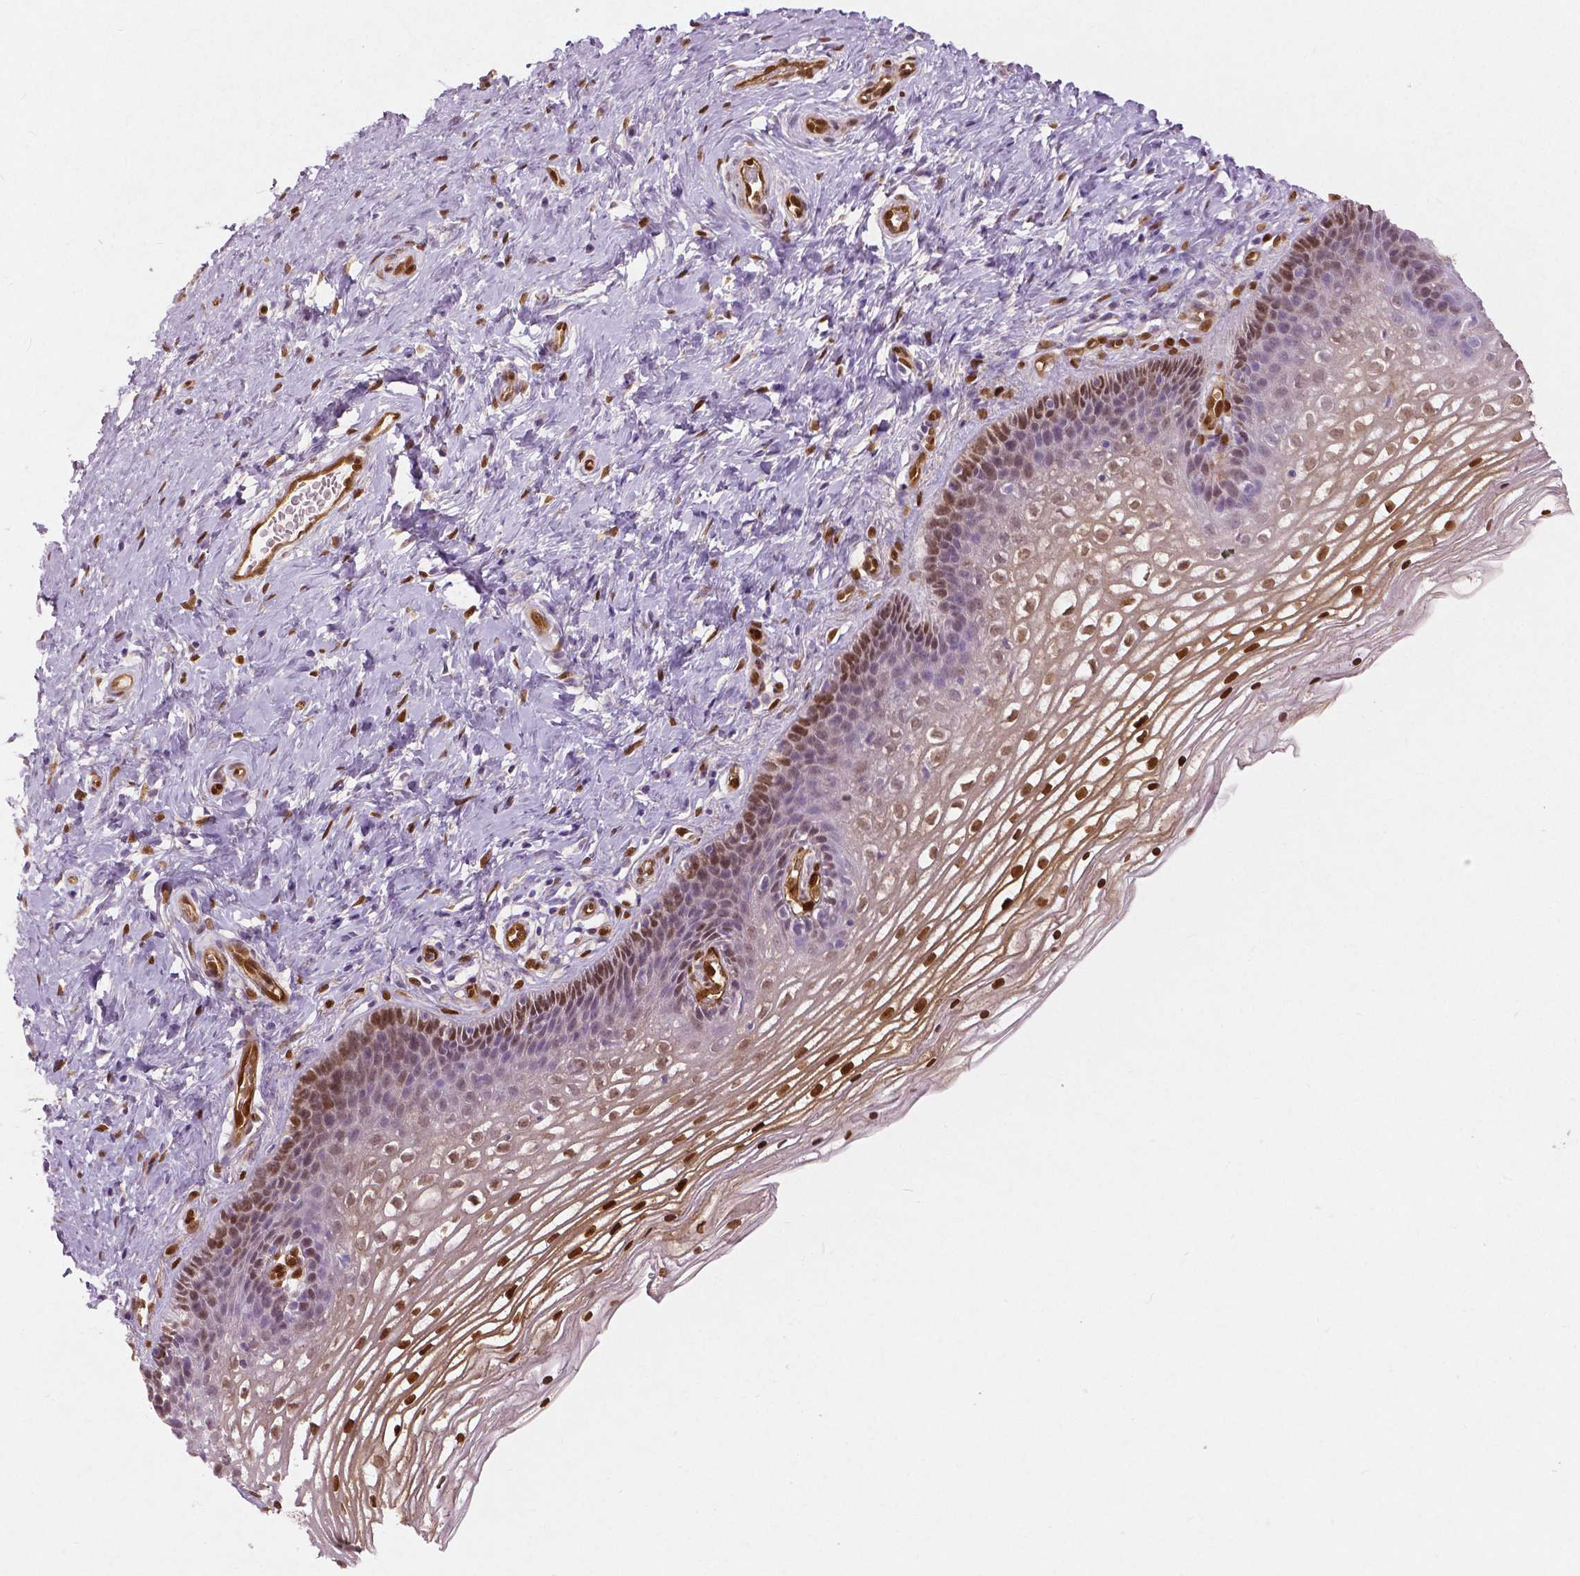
{"staining": {"intensity": "moderate", "quantity": ">75%", "location": "cytoplasmic/membranous,nuclear"}, "tissue": "cervix", "cell_type": "Glandular cells", "image_type": "normal", "snomed": [{"axis": "morphology", "description": "Normal tissue, NOS"}, {"axis": "topography", "description": "Cervix"}], "caption": "Cervix stained with a brown dye exhibits moderate cytoplasmic/membranous,nuclear positive staining in about >75% of glandular cells.", "gene": "WWTR1", "patient": {"sex": "female", "age": 34}}